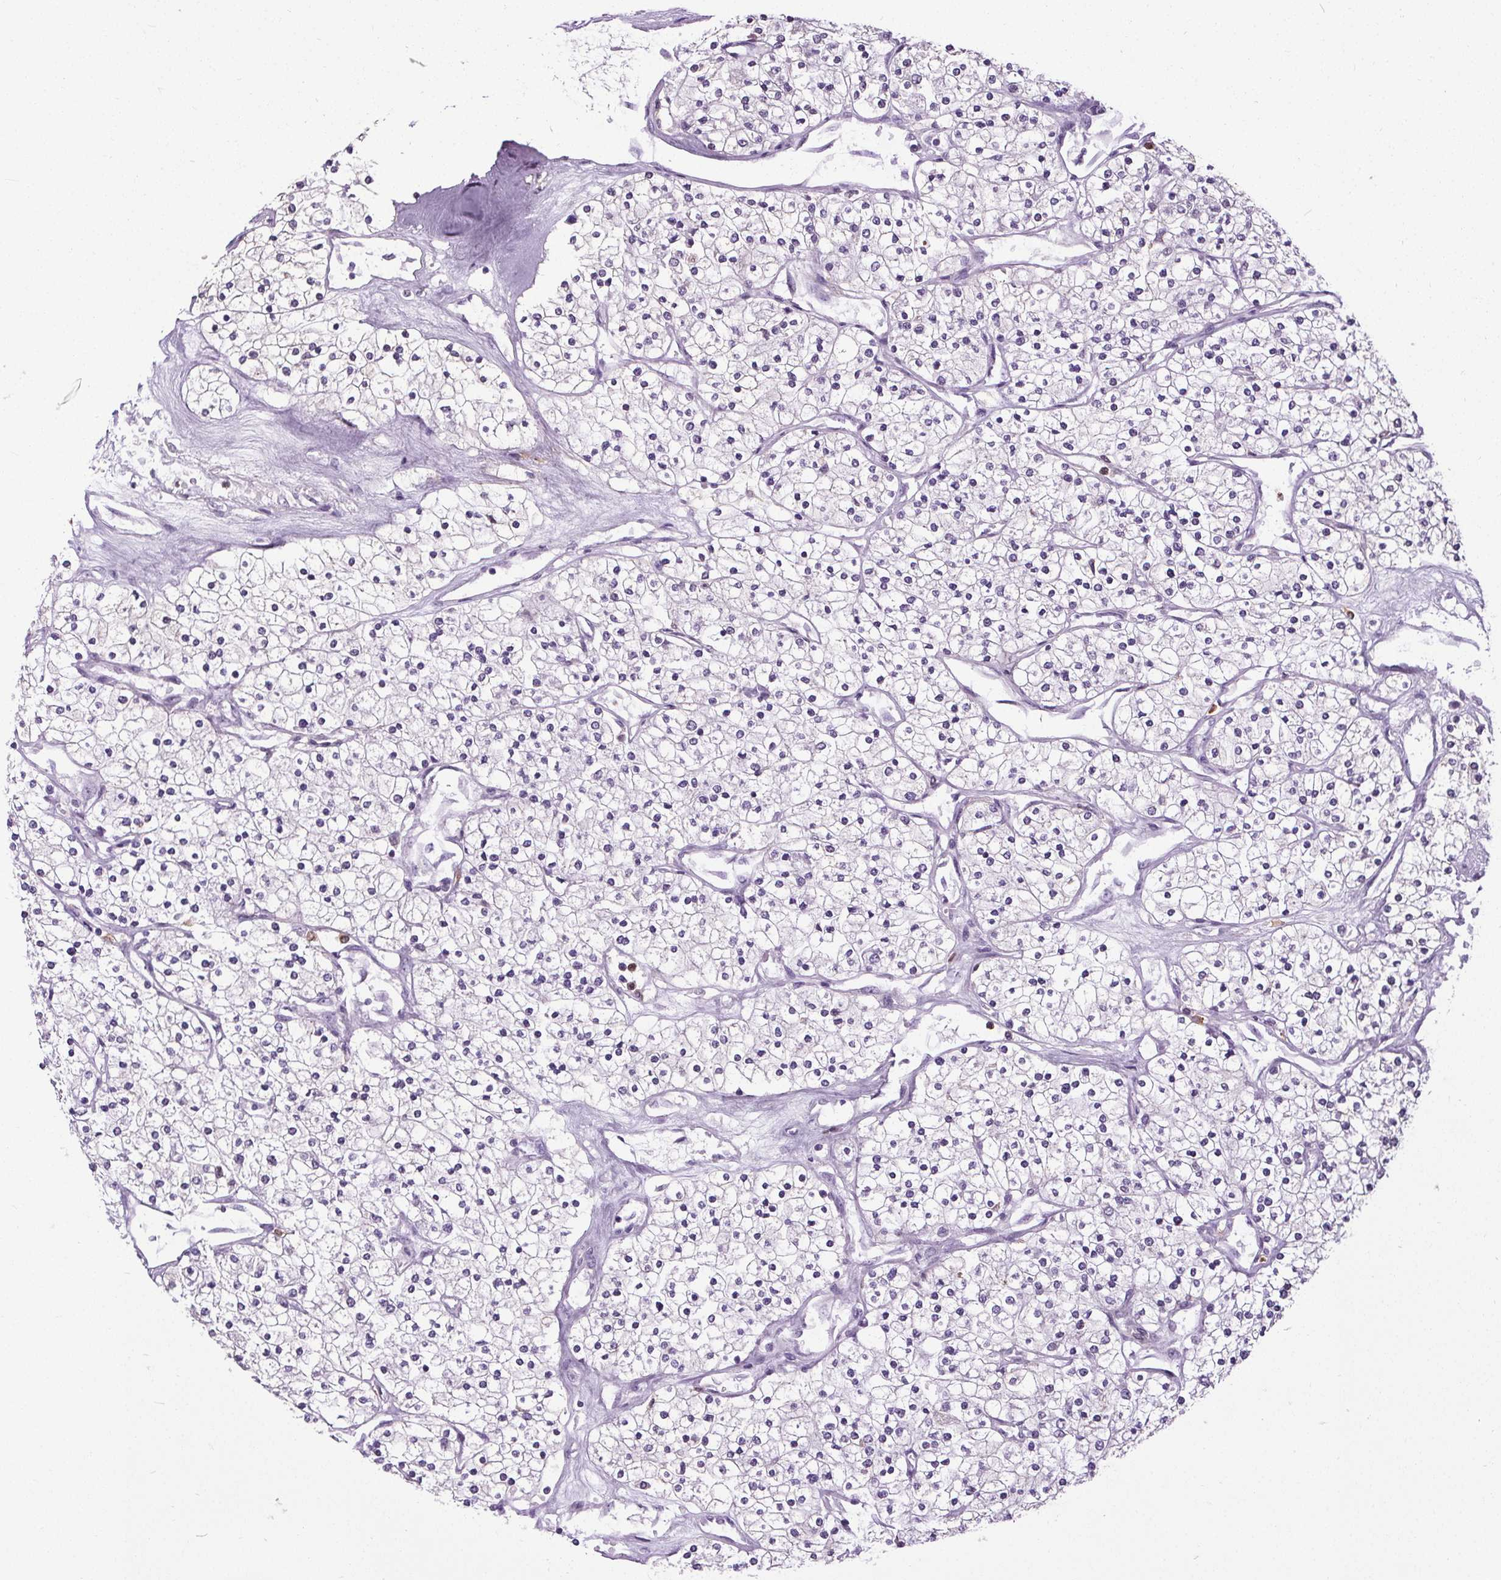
{"staining": {"intensity": "negative", "quantity": "none", "location": "none"}, "tissue": "renal cancer", "cell_type": "Tumor cells", "image_type": "cancer", "snomed": [{"axis": "morphology", "description": "Adenocarcinoma, NOS"}, {"axis": "topography", "description": "Kidney"}], "caption": "An image of renal cancer (adenocarcinoma) stained for a protein shows no brown staining in tumor cells.", "gene": "TMEM240", "patient": {"sex": "male", "age": 80}}